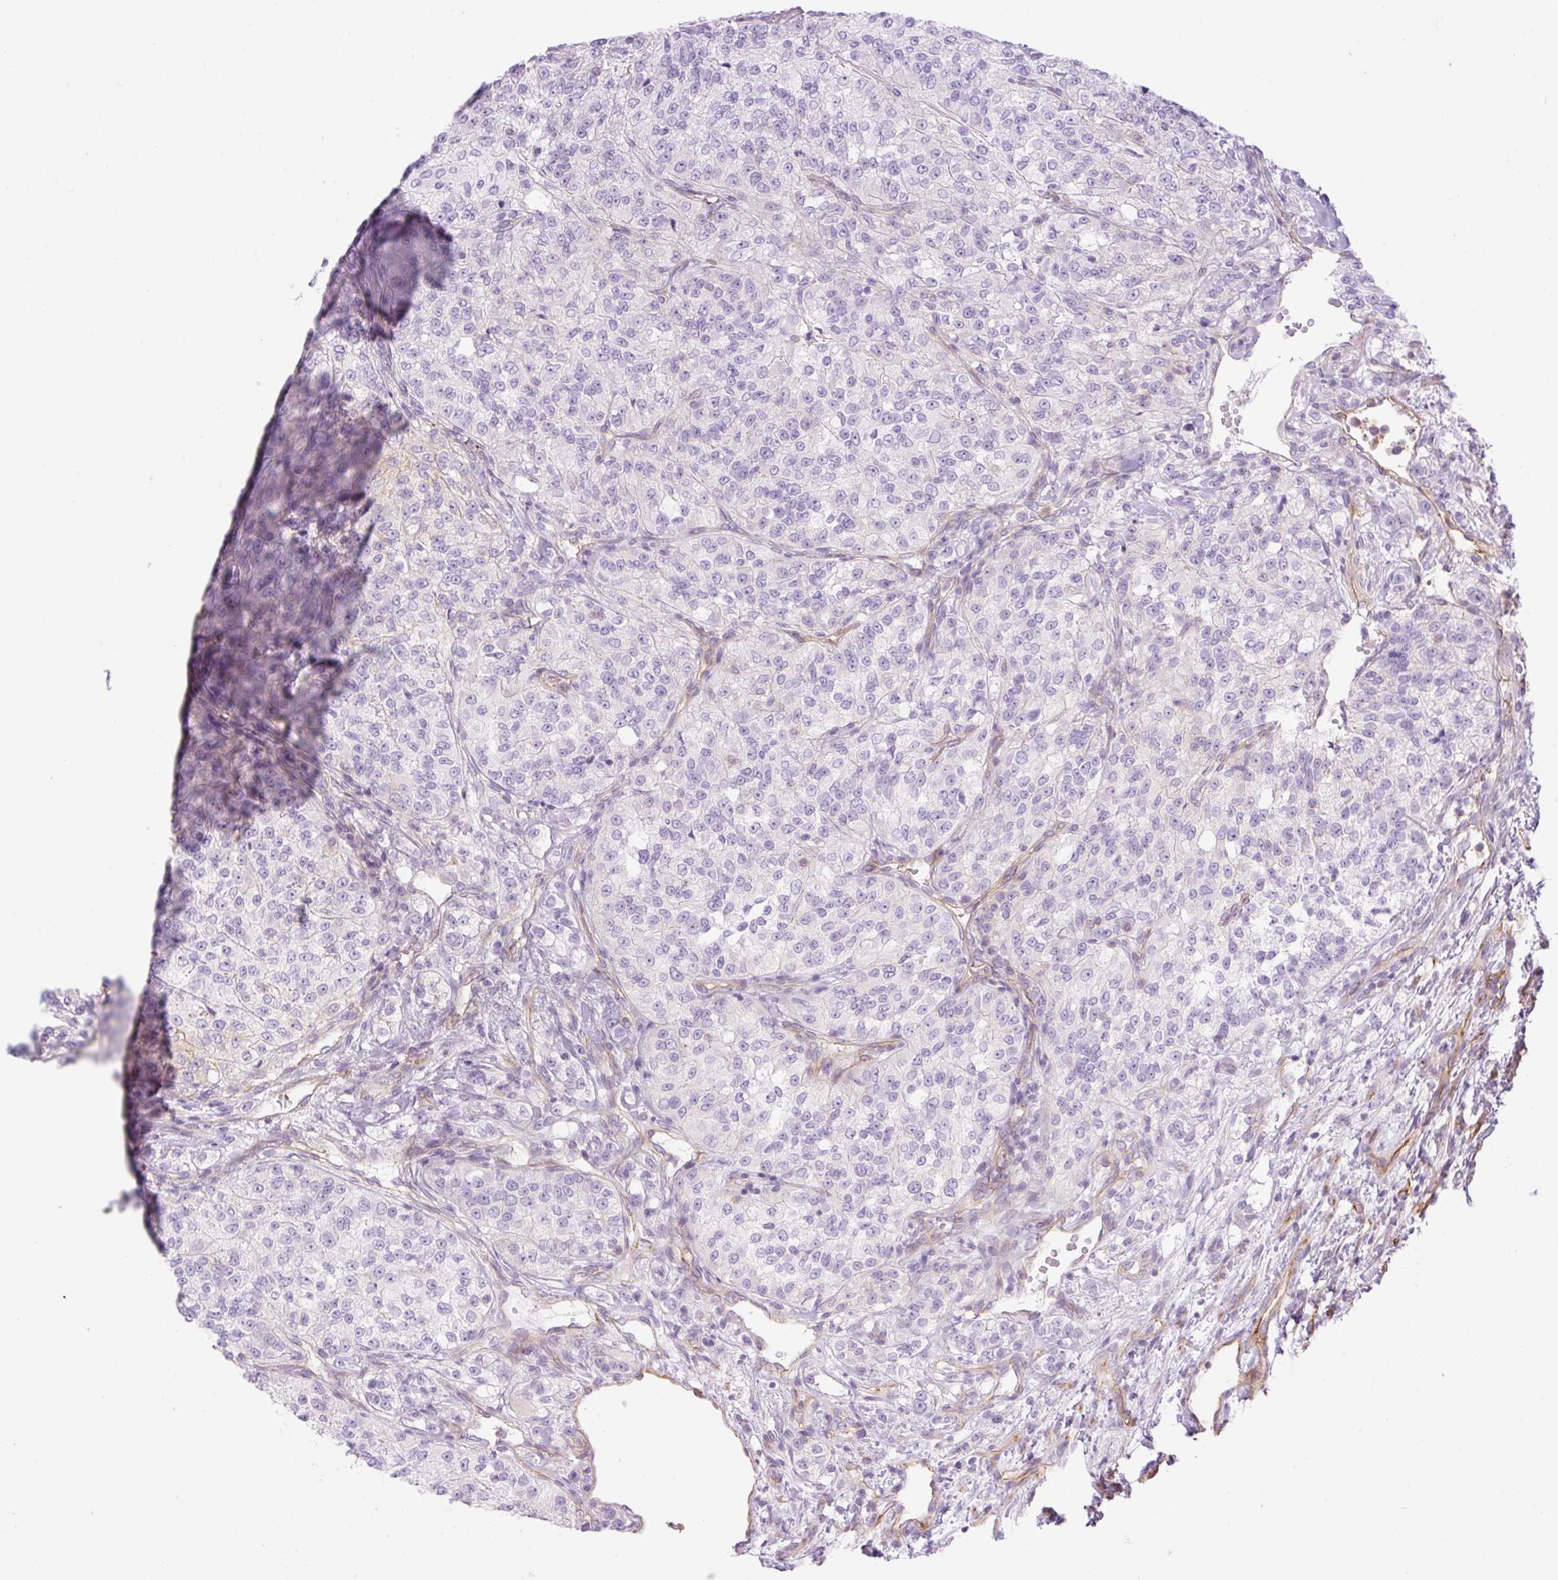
{"staining": {"intensity": "negative", "quantity": "none", "location": "none"}, "tissue": "renal cancer", "cell_type": "Tumor cells", "image_type": "cancer", "snomed": [{"axis": "morphology", "description": "Adenocarcinoma, NOS"}, {"axis": "topography", "description": "Kidney"}], "caption": "Adenocarcinoma (renal) was stained to show a protein in brown. There is no significant expression in tumor cells. (DAB (3,3'-diaminobenzidine) IHC with hematoxylin counter stain).", "gene": "EHD3", "patient": {"sex": "female", "age": 63}}